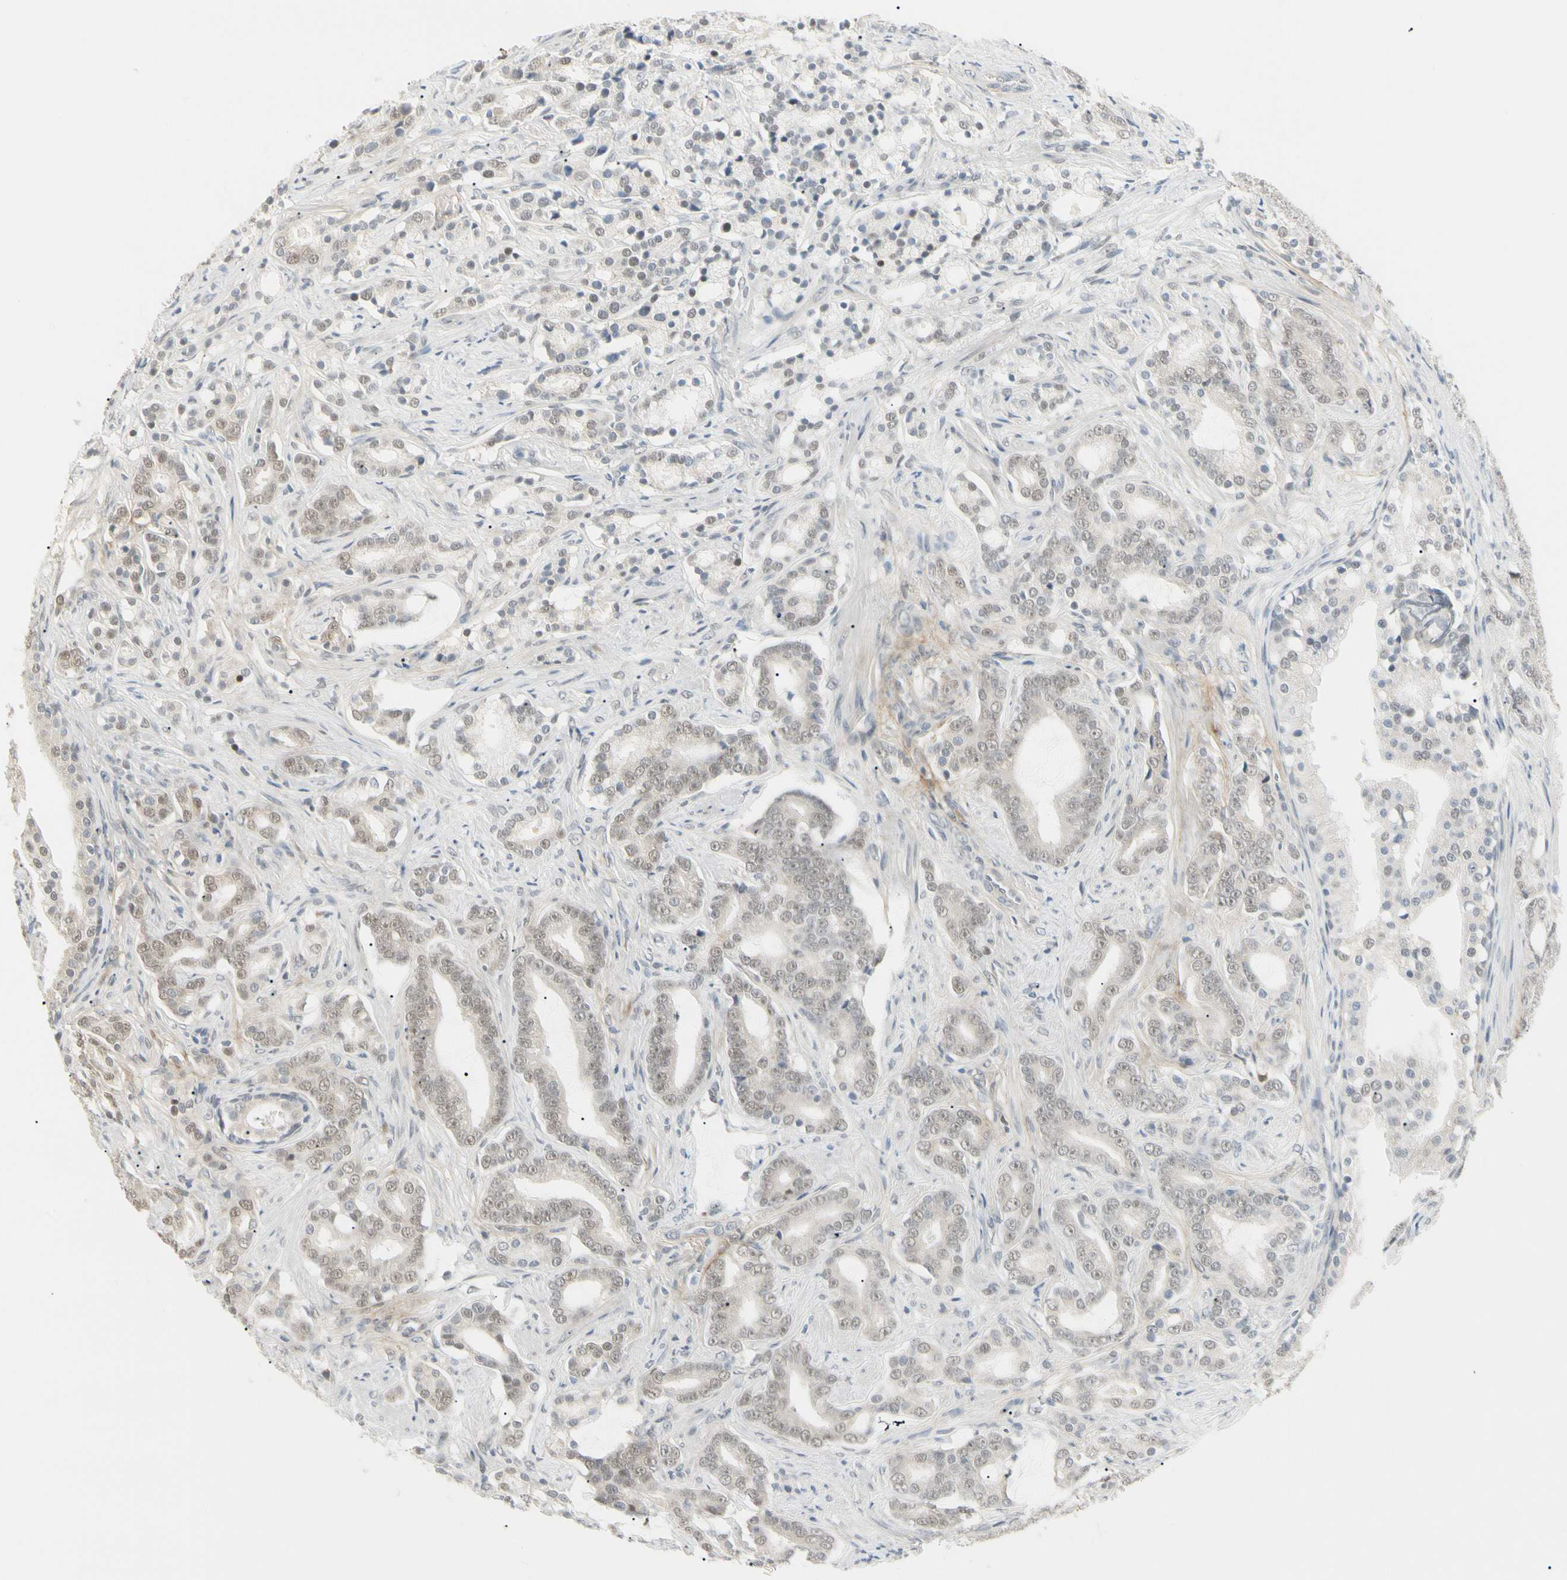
{"staining": {"intensity": "weak", "quantity": ">75%", "location": "nuclear"}, "tissue": "prostate cancer", "cell_type": "Tumor cells", "image_type": "cancer", "snomed": [{"axis": "morphology", "description": "Adenocarcinoma, Low grade"}, {"axis": "topography", "description": "Prostate"}], "caption": "A low amount of weak nuclear positivity is appreciated in approximately >75% of tumor cells in prostate cancer tissue.", "gene": "ASPN", "patient": {"sex": "male", "age": 58}}